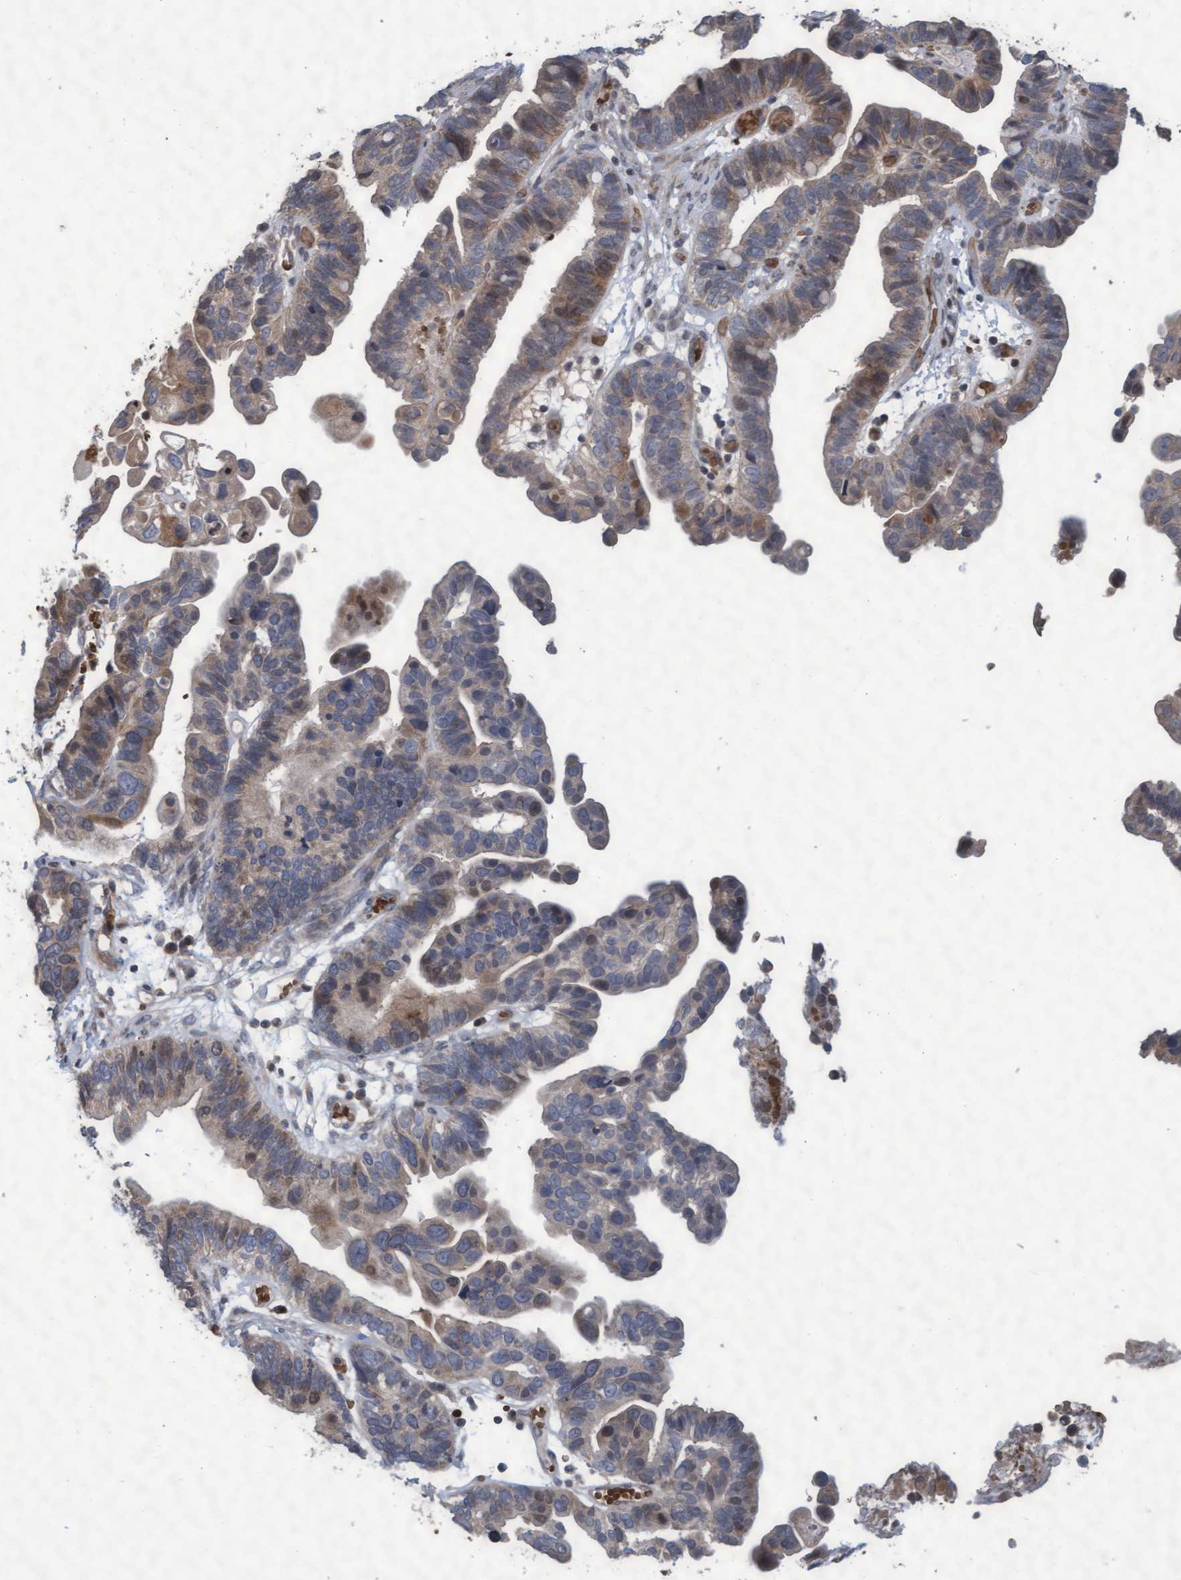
{"staining": {"intensity": "weak", "quantity": "25%-75%", "location": "cytoplasmic/membranous"}, "tissue": "ovarian cancer", "cell_type": "Tumor cells", "image_type": "cancer", "snomed": [{"axis": "morphology", "description": "Cystadenocarcinoma, serous, NOS"}, {"axis": "topography", "description": "Ovary"}], "caption": "Serous cystadenocarcinoma (ovarian) stained with DAB (3,3'-diaminobenzidine) IHC displays low levels of weak cytoplasmic/membranous expression in about 25%-75% of tumor cells. (brown staining indicates protein expression, while blue staining denotes nuclei).", "gene": "KCNC2", "patient": {"sex": "female", "age": 56}}